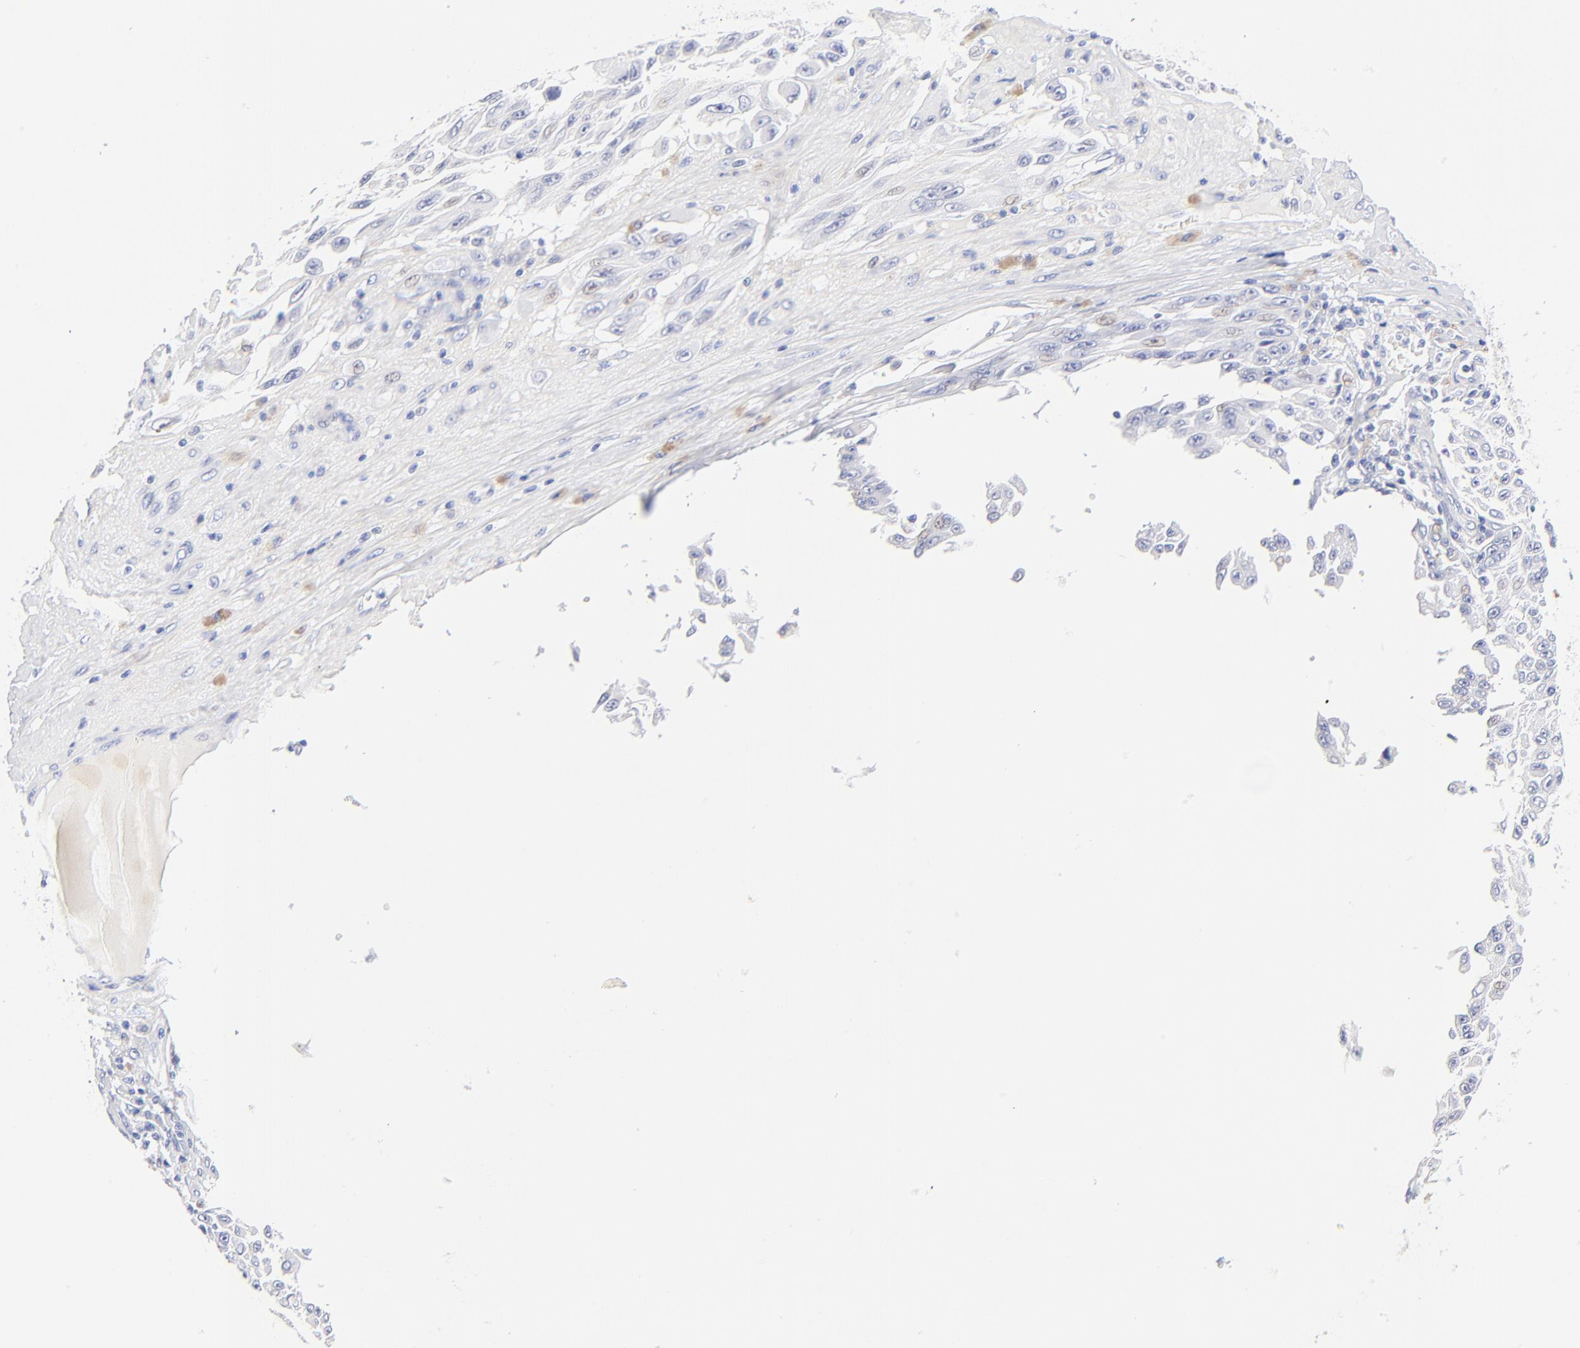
{"staining": {"intensity": "negative", "quantity": "none", "location": "none"}, "tissue": "melanoma", "cell_type": "Tumor cells", "image_type": "cancer", "snomed": [{"axis": "morphology", "description": "Malignant melanoma, NOS"}, {"axis": "topography", "description": "Skin"}], "caption": "High magnification brightfield microscopy of melanoma stained with DAB (brown) and counterstained with hematoxylin (blue): tumor cells show no significant staining.", "gene": "SULT4A1", "patient": {"sex": "male", "age": 30}}